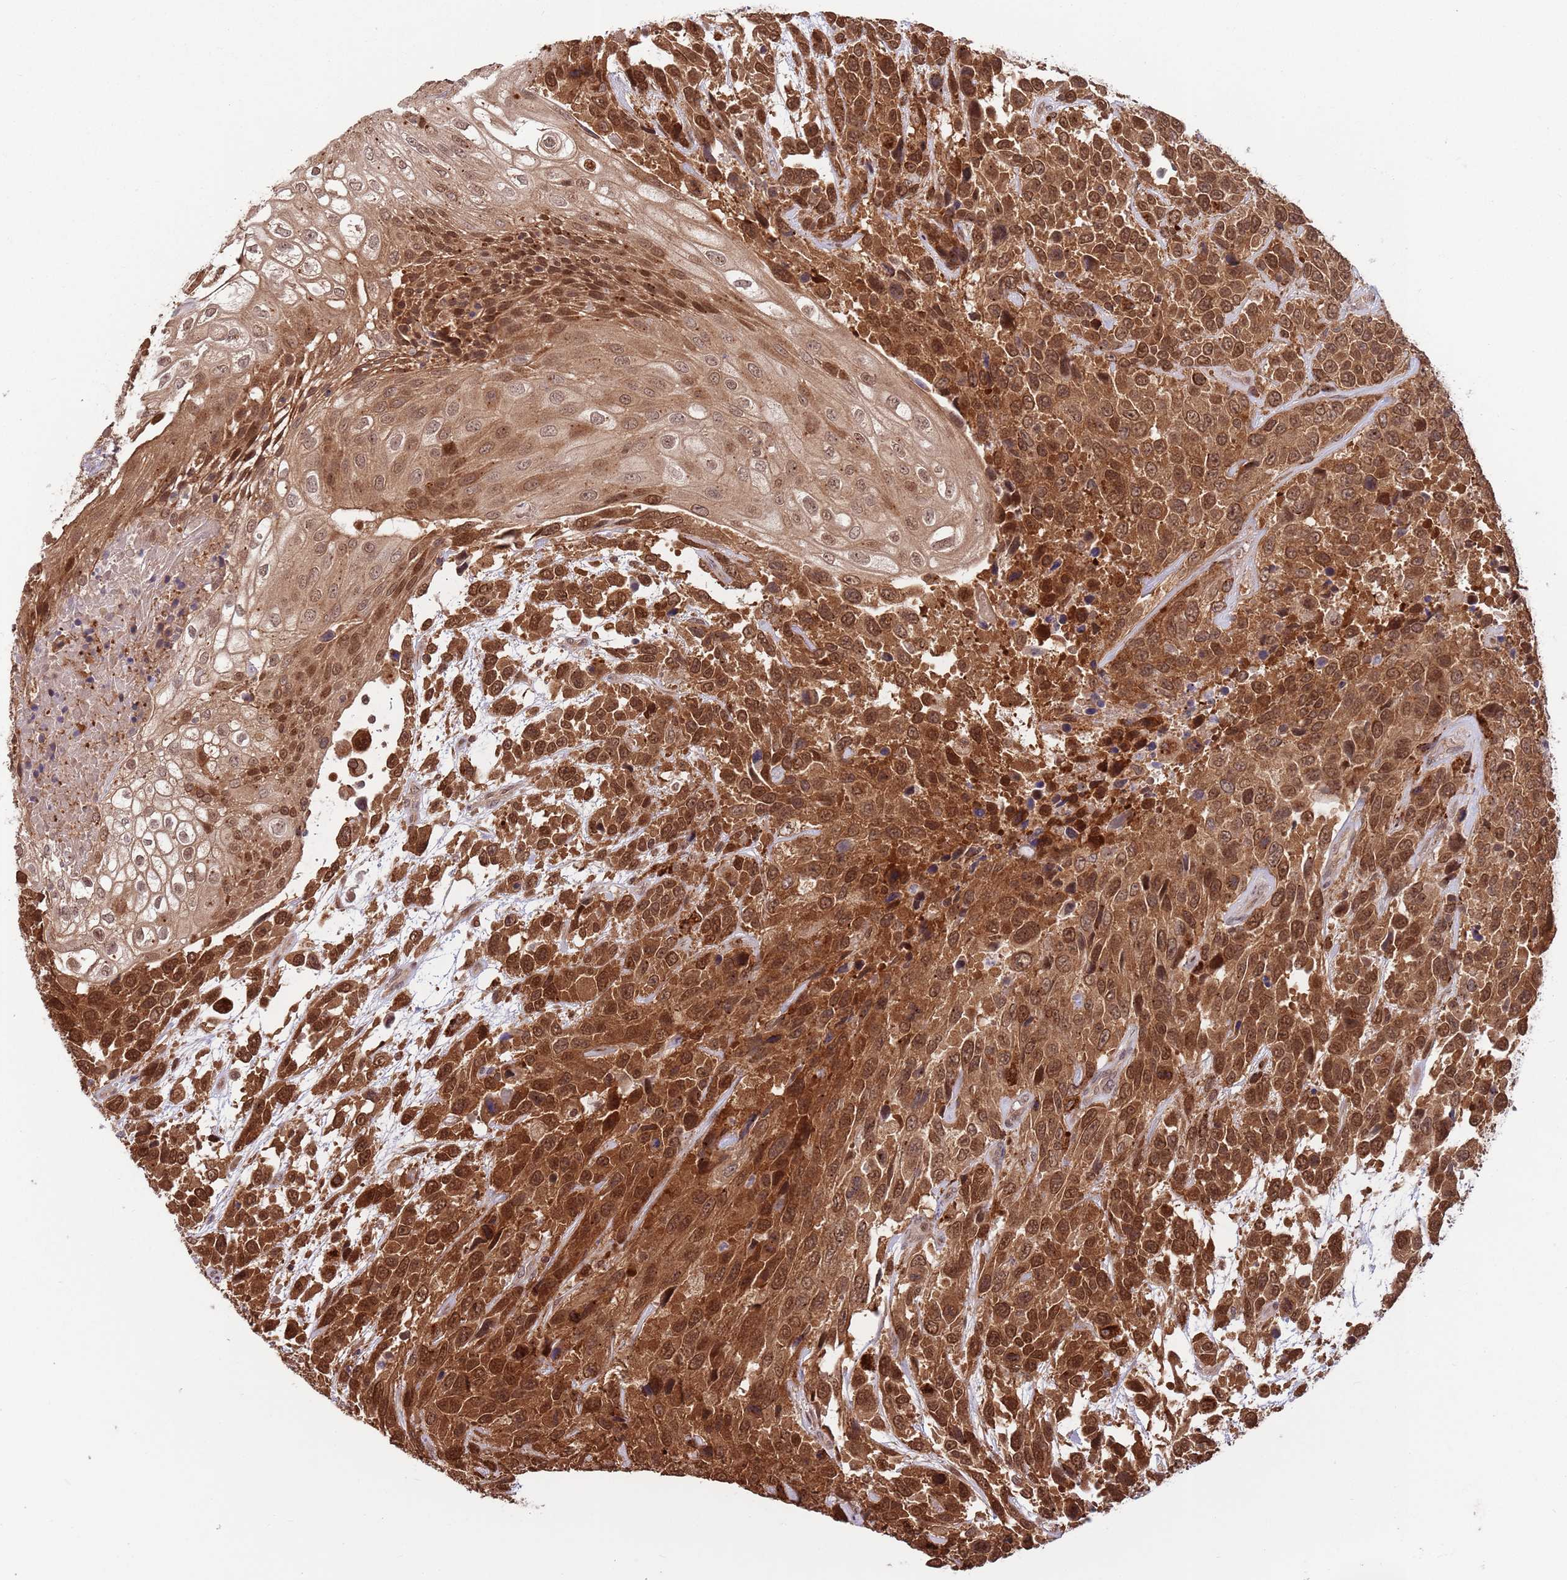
{"staining": {"intensity": "strong", "quantity": ">75%", "location": "cytoplasmic/membranous,nuclear"}, "tissue": "urothelial cancer", "cell_type": "Tumor cells", "image_type": "cancer", "snomed": [{"axis": "morphology", "description": "Urothelial carcinoma, High grade"}, {"axis": "topography", "description": "Urinary bladder"}], "caption": "Immunohistochemical staining of urothelial cancer displays strong cytoplasmic/membranous and nuclear protein positivity in about >75% of tumor cells. The protein is shown in brown color, while the nuclei are stained blue.", "gene": "SALL1", "patient": {"sex": "female", "age": 70}}